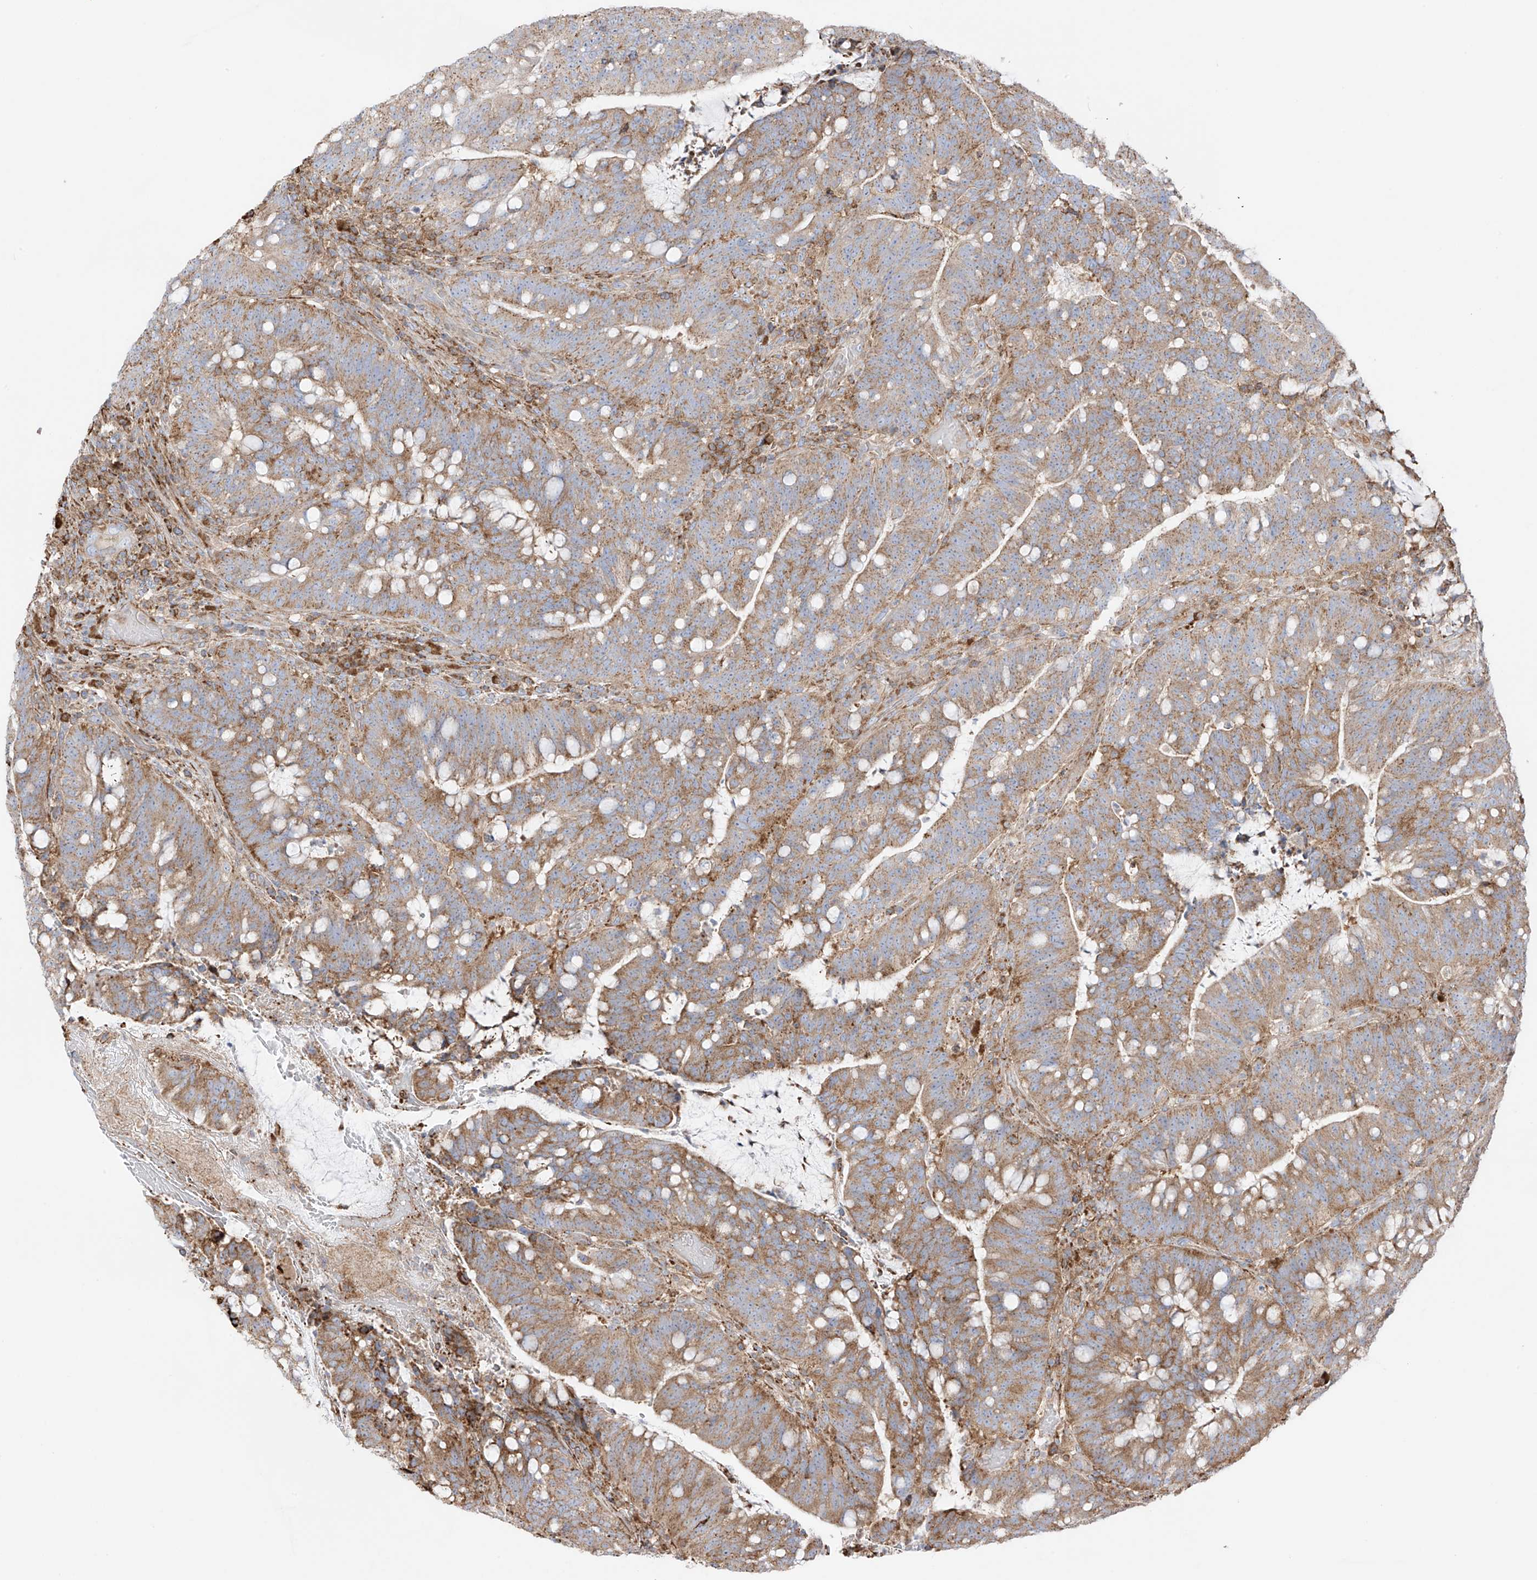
{"staining": {"intensity": "strong", "quantity": ">75%", "location": "cytoplasmic/membranous"}, "tissue": "colorectal cancer", "cell_type": "Tumor cells", "image_type": "cancer", "snomed": [{"axis": "morphology", "description": "Adenocarcinoma, NOS"}, {"axis": "topography", "description": "Colon"}], "caption": "This histopathology image reveals colorectal adenocarcinoma stained with immunohistochemistry (IHC) to label a protein in brown. The cytoplasmic/membranous of tumor cells show strong positivity for the protein. Nuclei are counter-stained blue.", "gene": "XKR3", "patient": {"sex": "female", "age": 66}}